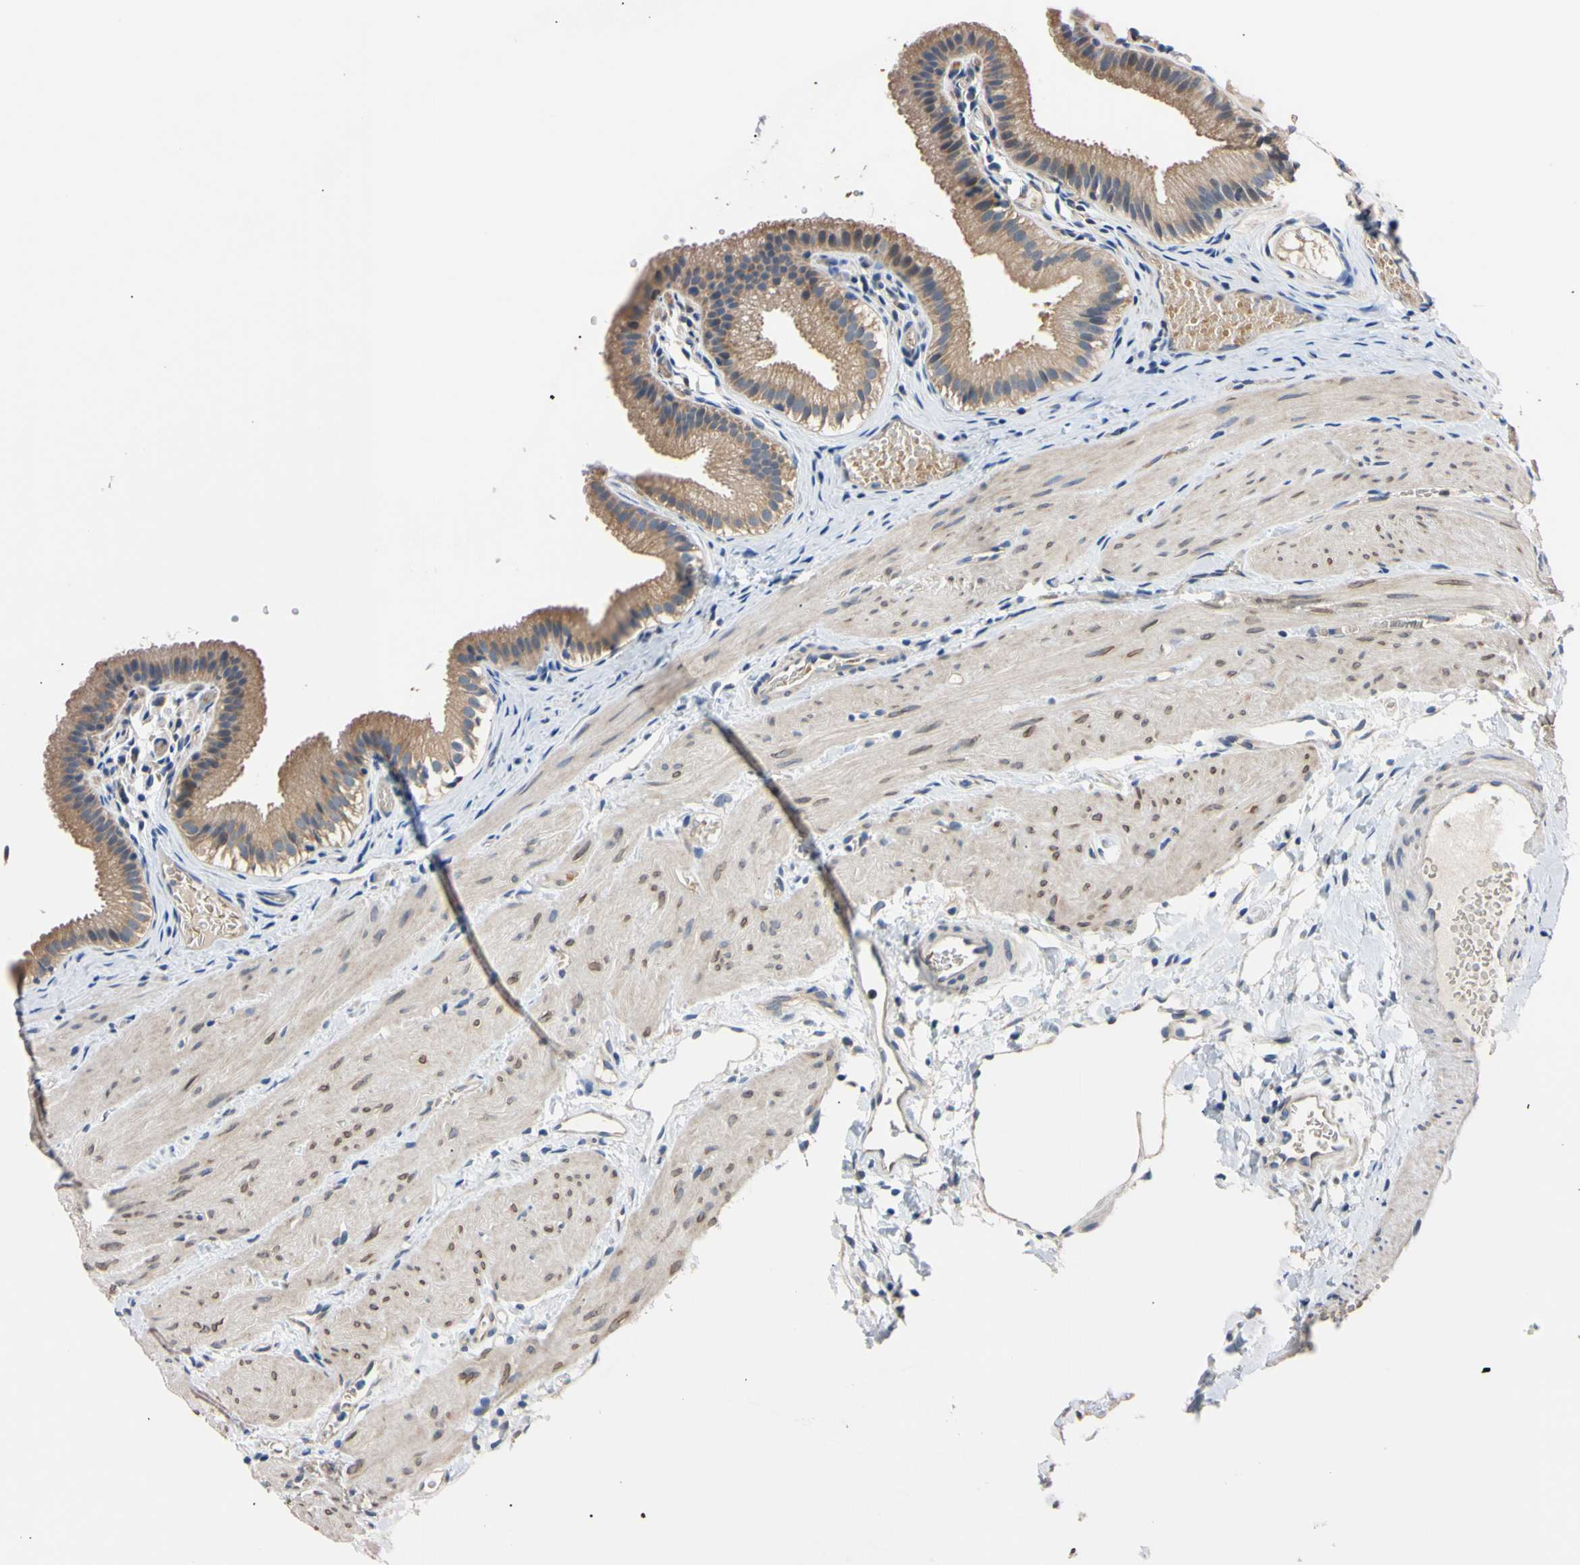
{"staining": {"intensity": "weak", "quantity": ">75%", "location": "cytoplasmic/membranous"}, "tissue": "gallbladder", "cell_type": "Glandular cells", "image_type": "normal", "snomed": [{"axis": "morphology", "description": "Normal tissue, NOS"}, {"axis": "topography", "description": "Gallbladder"}], "caption": "About >75% of glandular cells in unremarkable human gallbladder display weak cytoplasmic/membranous protein staining as visualized by brown immunohistochemical staining.", "gene": "RARS1", "patient": {"sex": "female", "age": 26}}